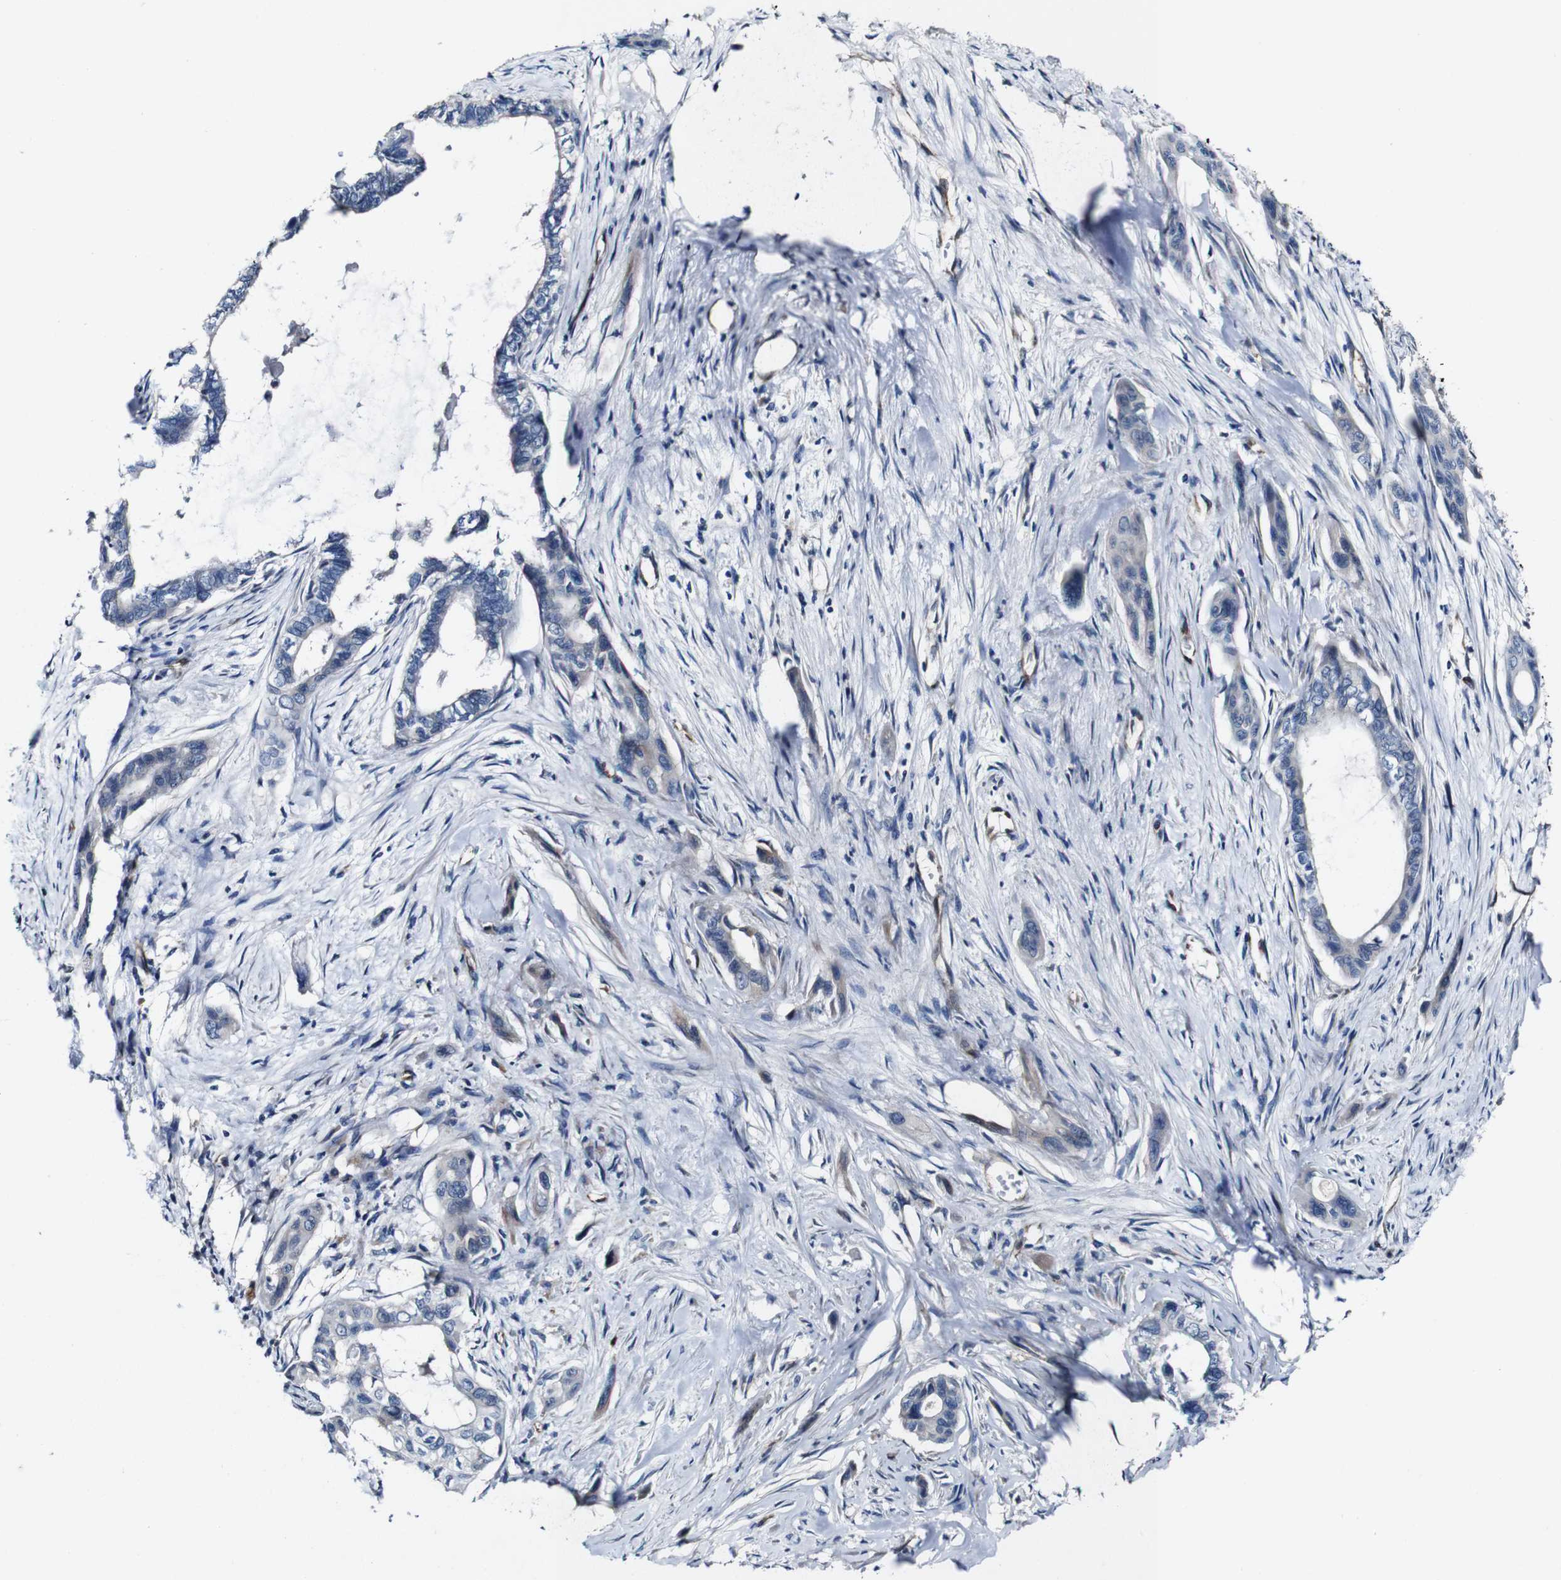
{"staining": {"intensity": "weak", "quantity": "<25%", "location": "cytoplasmic/membranous"}, "tissue": "pancreatic cancer", "cell_type": "Tumor cells", "image_type": "cancer", "snomed": [{"axis": "morphology", "description": "Adenocarcinoma, NOS"}, {"axis": "topography", "description": "Pancreas"}], "caption": "Tumor cells show no significant protein staining in pancreatic cancer.", "gene": "GRAMD1A", "patient": {"sex": "male", "age": 73}}